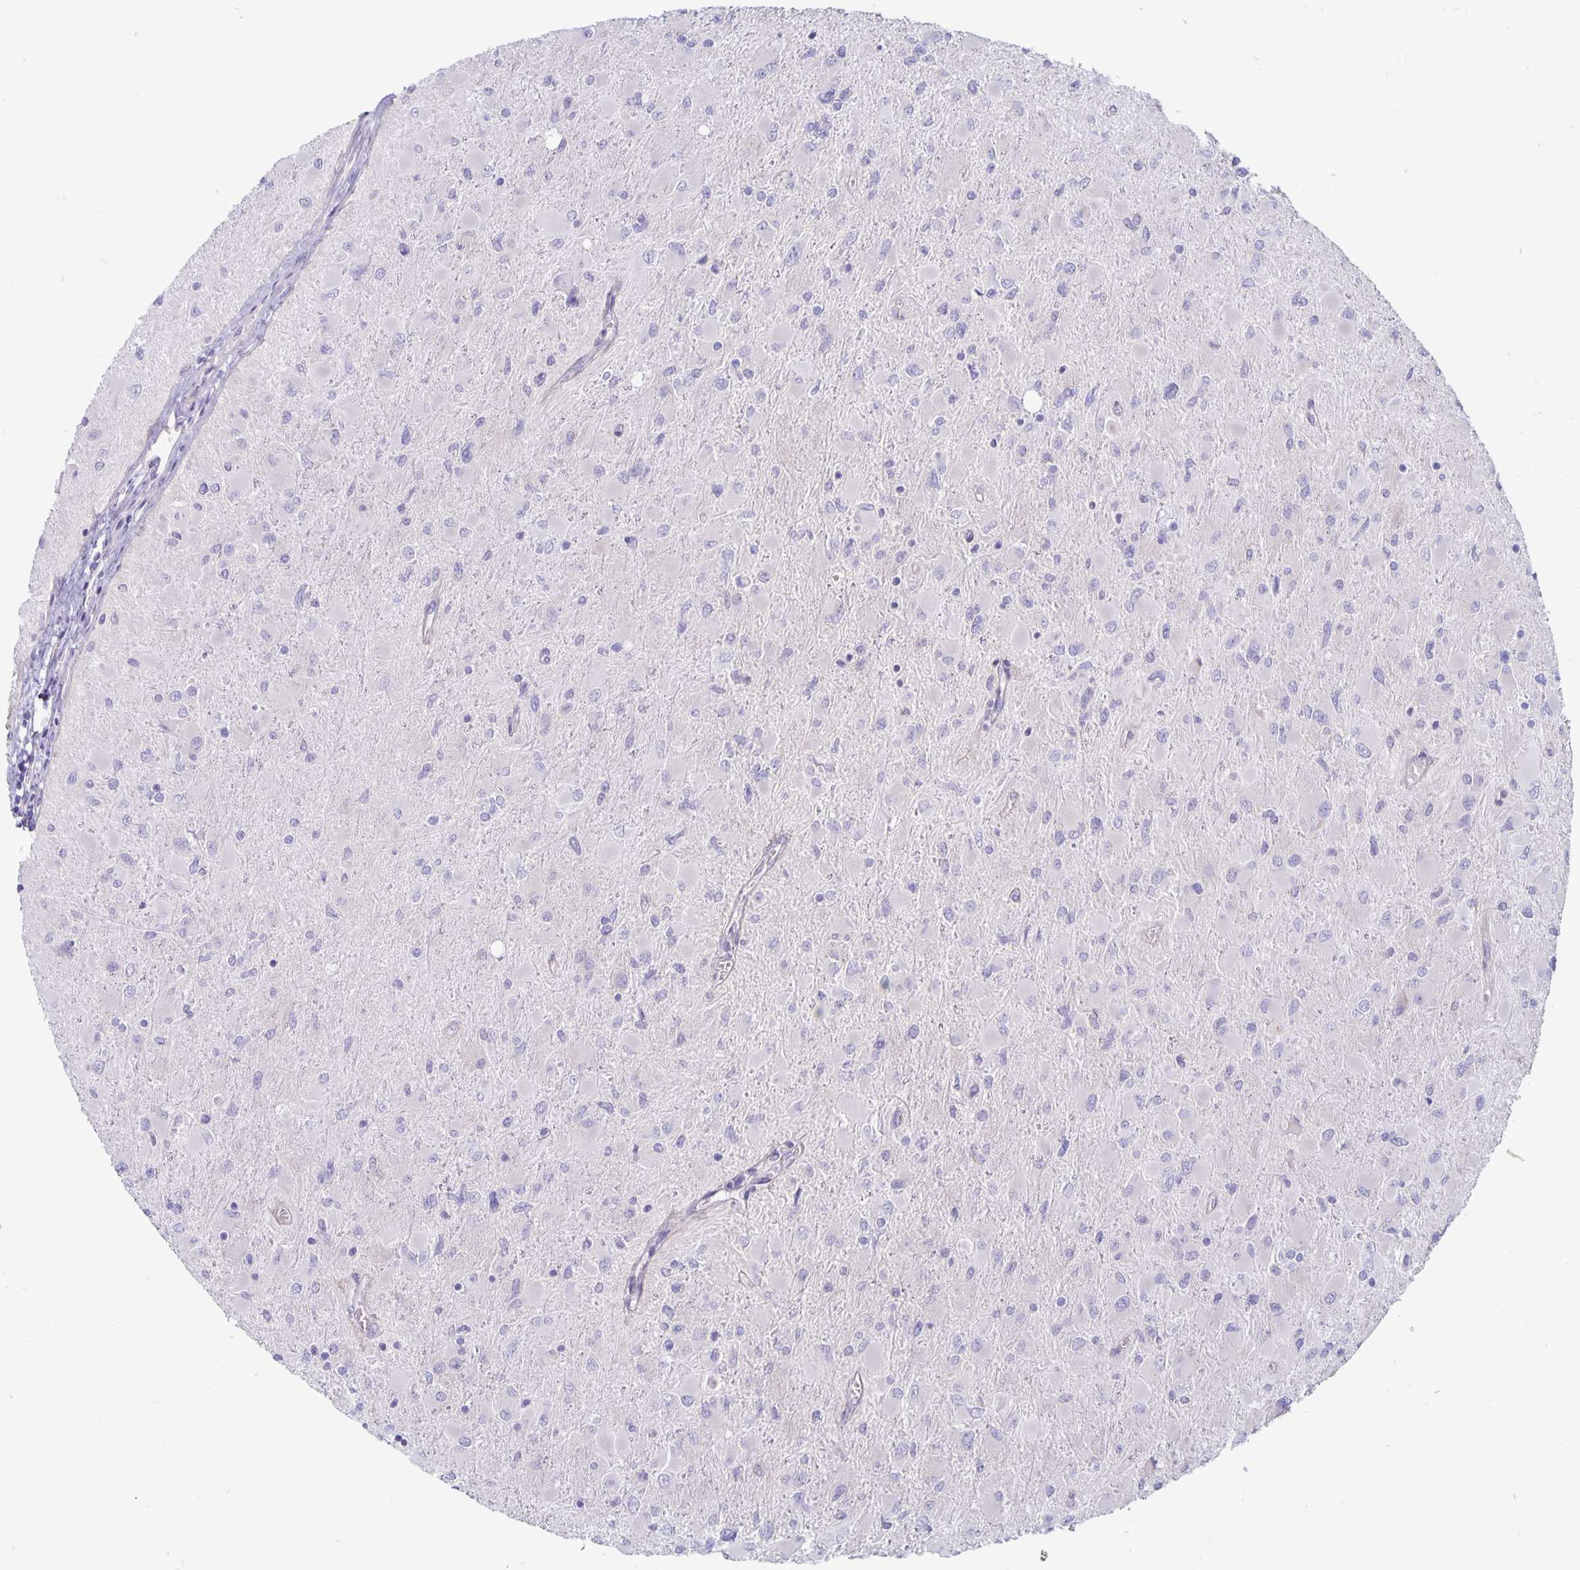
{"staining": {"intensity": "negative", "quantity": "none", "location": "none"}, "tissue": "glioma", "cell_type": "Tumor cells", "image_type": "cancer", "snomed": [{"axis": "morphology", "description": "Glioma, malignant, High grade"}, {"axis": "topography", "description": "Cerebral cortex"}], "caption": "Tumor cells show no significant staining in malignant glioma (high-grade). (DAB IHC, high magnification).", "gene": "PLCB3", "patient": {"sex": "female", "age": 36}}